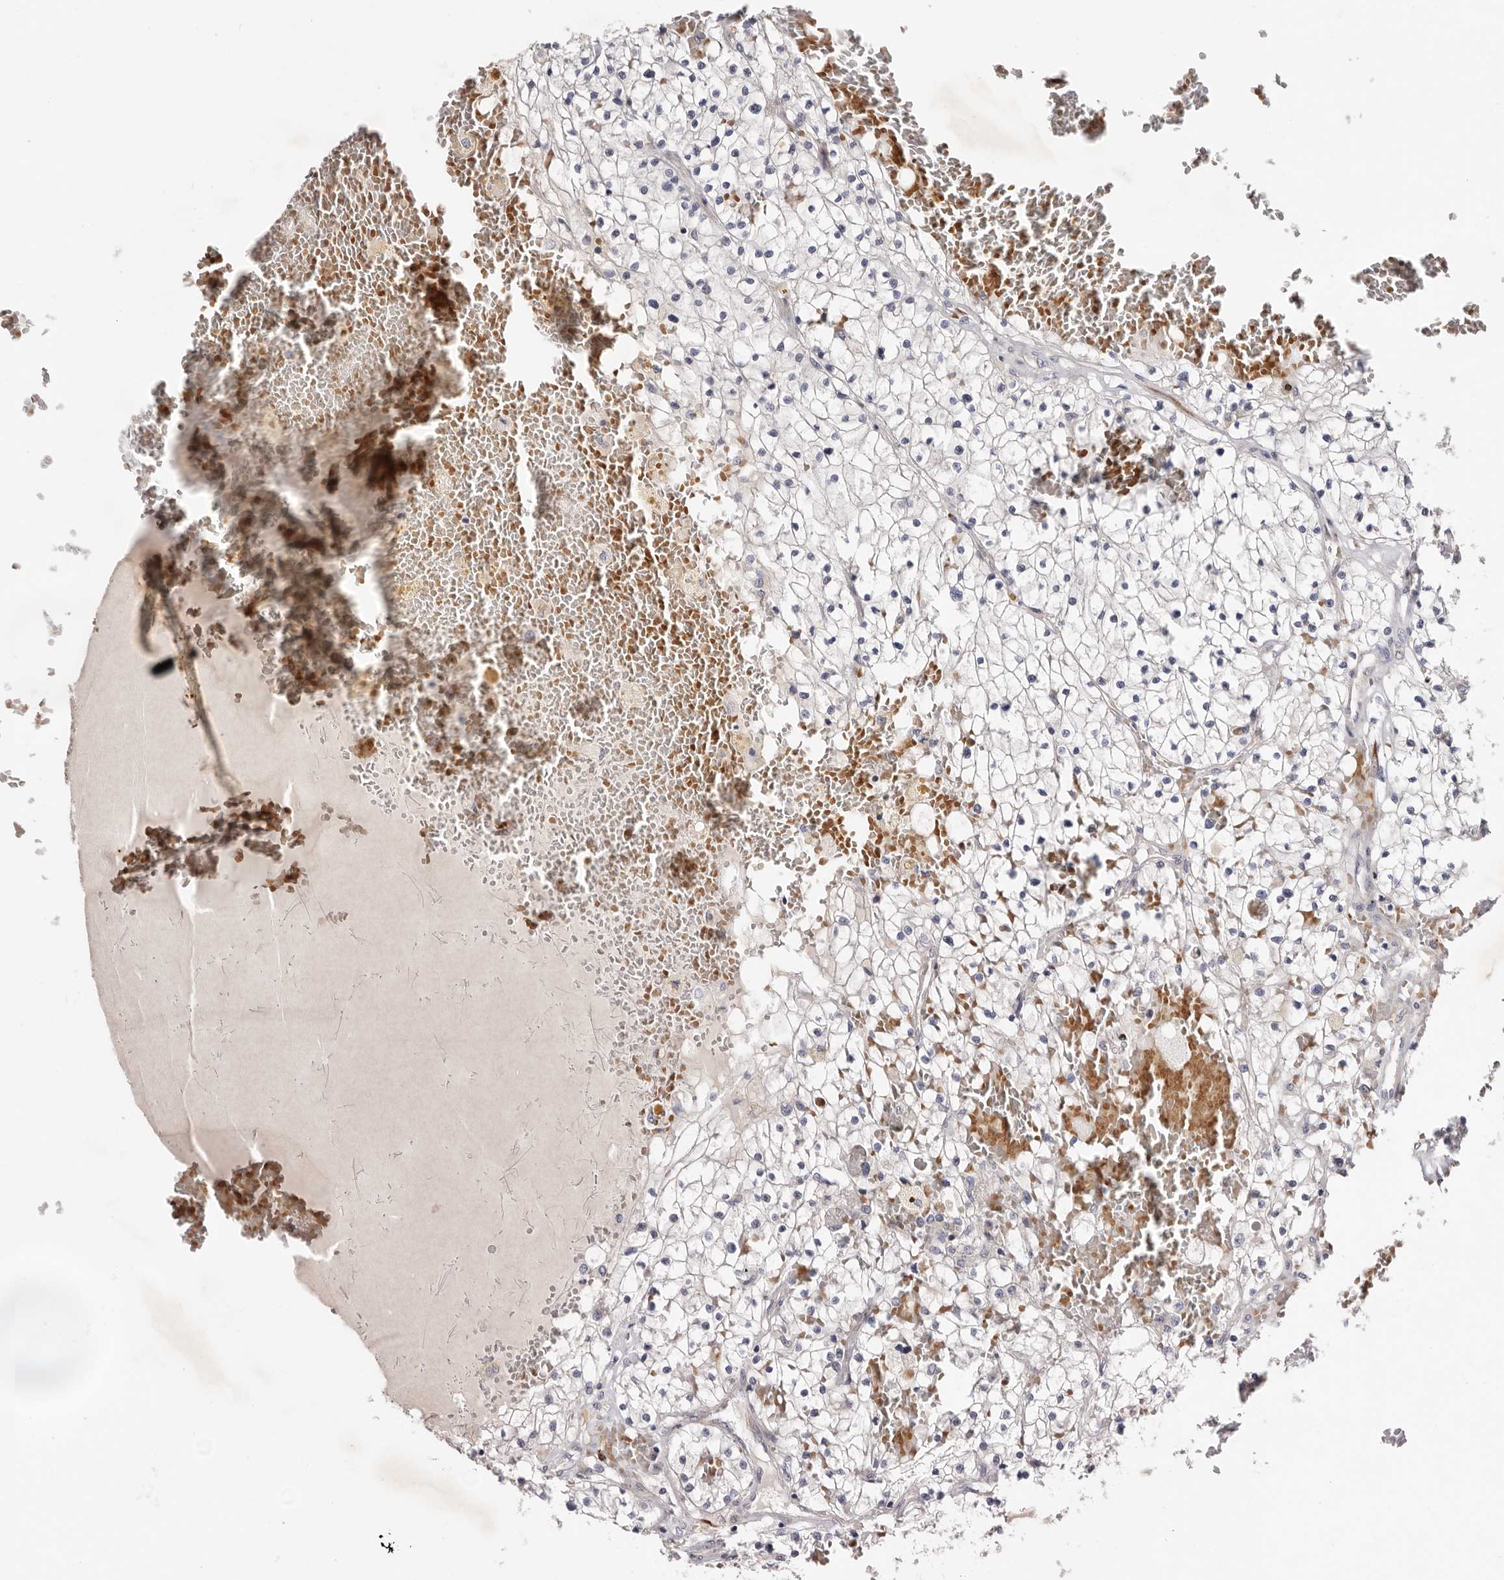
{"staining": {"intensity": "negative", "quantity": "none", "location": "none"}, "tissue": "renal cancer", "cell_type": "Tumor cells", "image_type": "cancer", "snomed": [{"axis": "morphology", "description": "Normal tissue, NOS"}, {"axis": "morphology", "description": "Adenocarcinoma, NOS"}, {"axis": "topography", "description": "Kidney"}], "caption": "An IHC histopathology image of renal cancer is shown. There is no staining in tumor cells of renal cancer.", "gene": "USH1C", "patient": {"sex": "male", "age": 68}}